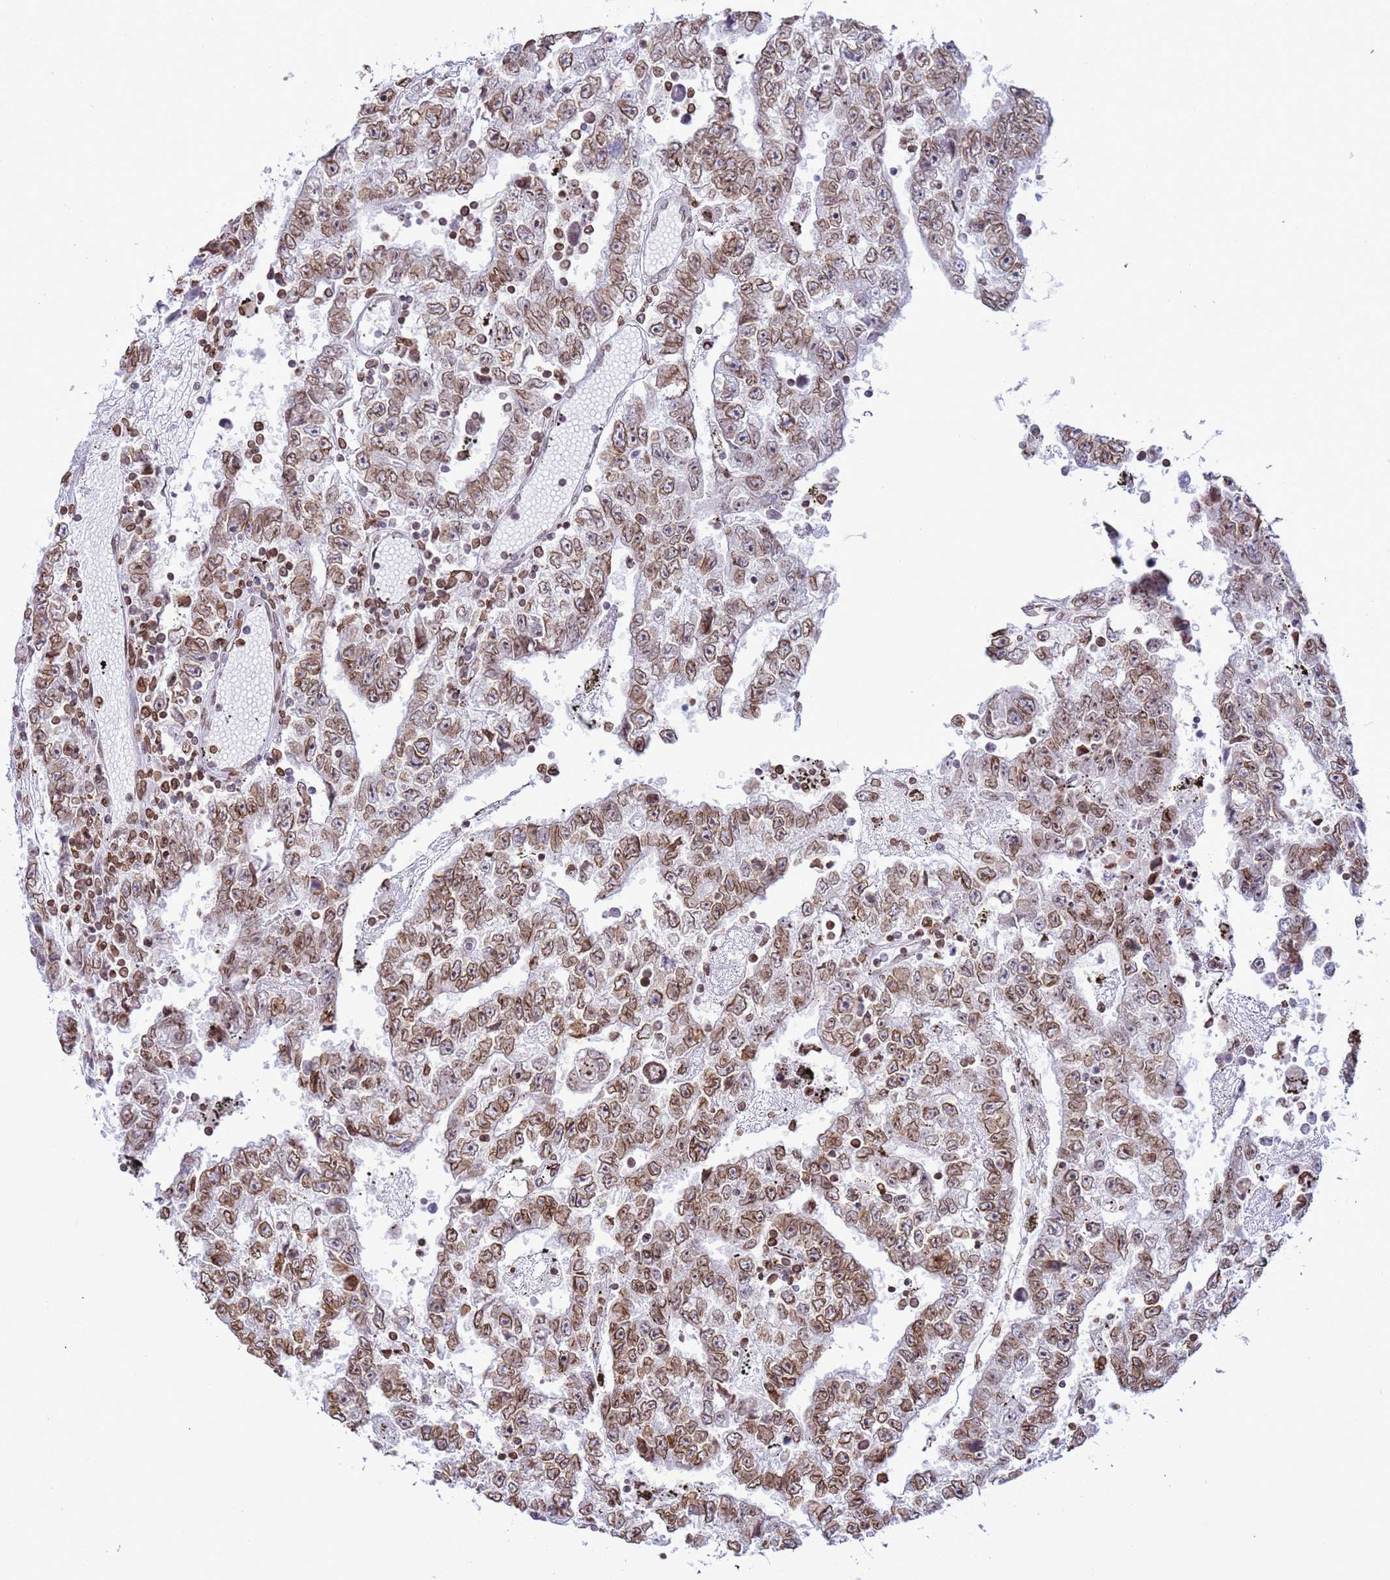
{"staining": {"intensity": "moderate", "quantity": ">75%", "location": "cytoplasmic/membranous,nuclear"}, "tissue": "testis cancer", "cell_type": "Tumor cells", "image_type": "cancer", "snomed": [{"axis": "morphology", "description": "Carcinoma, Embryonal, NOS"}, {"axis": "topography", "description": "Testis"}], "caption": "Testis cancer stained with a brown dye reveals moderate cytoplasmic/membranous and nuclear positive staining in about >75% of tumor cells.", "gene": "DHX37", "patient": {"sex": "male", "age": 25}}